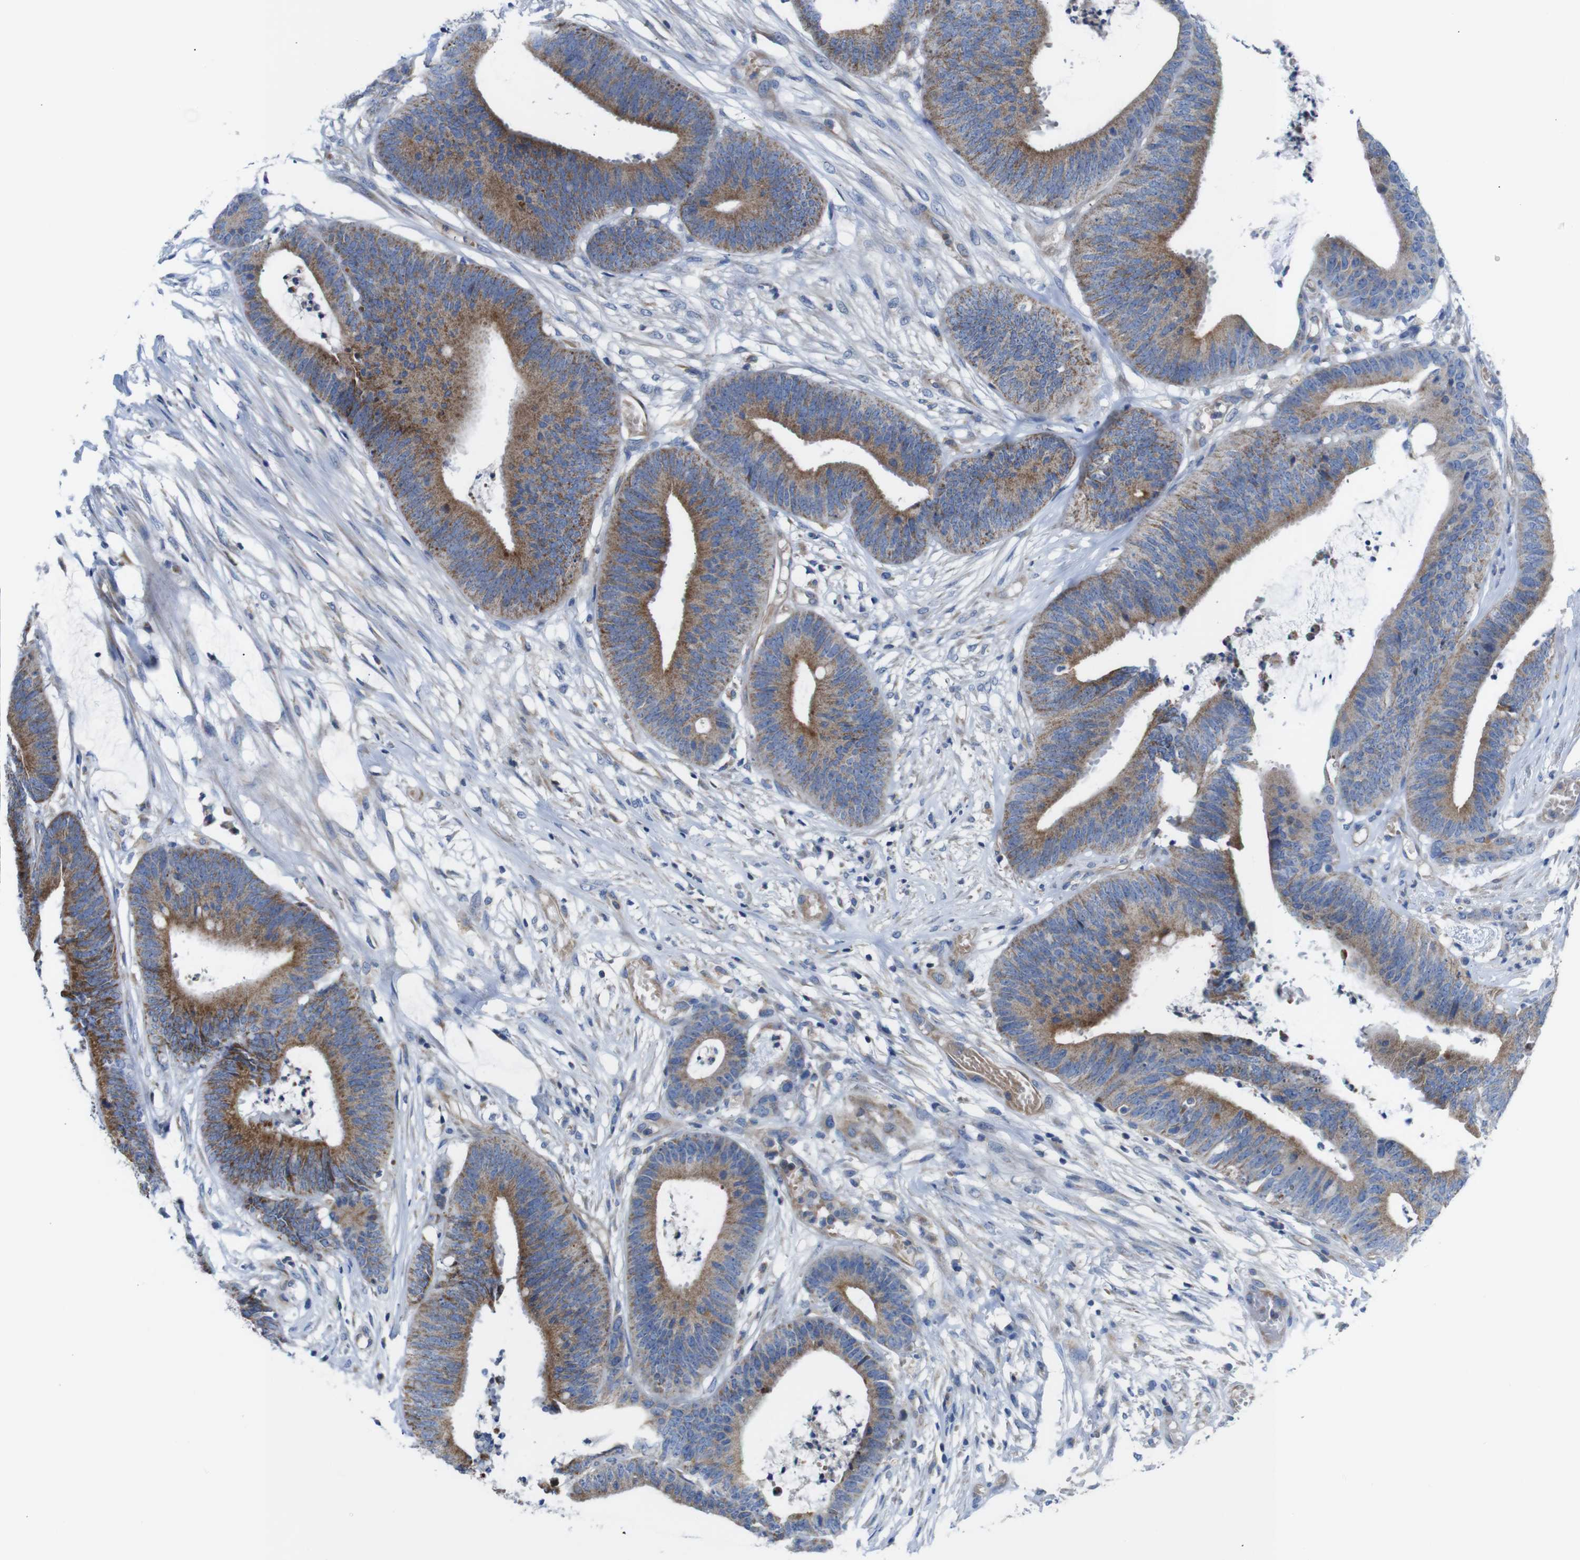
{"staining": {"intensity": "moderate", "quantity": ">75%", "location": "cytoplasmic/membranous"}, "tissue": "colorectal cancer", "cell_type": "Tumor cells", "image_type": "cancer", "snomed": [{"axis": "morphology", "description": "Adenocarcinoma, NOS"}, {"axis": "topography", "description": "Rectum"}], "caption": "There is medium levels of moderate cytoplasmic/membranous positivity in tumor cells of colorectal cancer, as demonstrated by immunohistochemical staining (brown color).", "gene": "PDCD1LG2", "patient": {"sex": "female", "age": 66}}